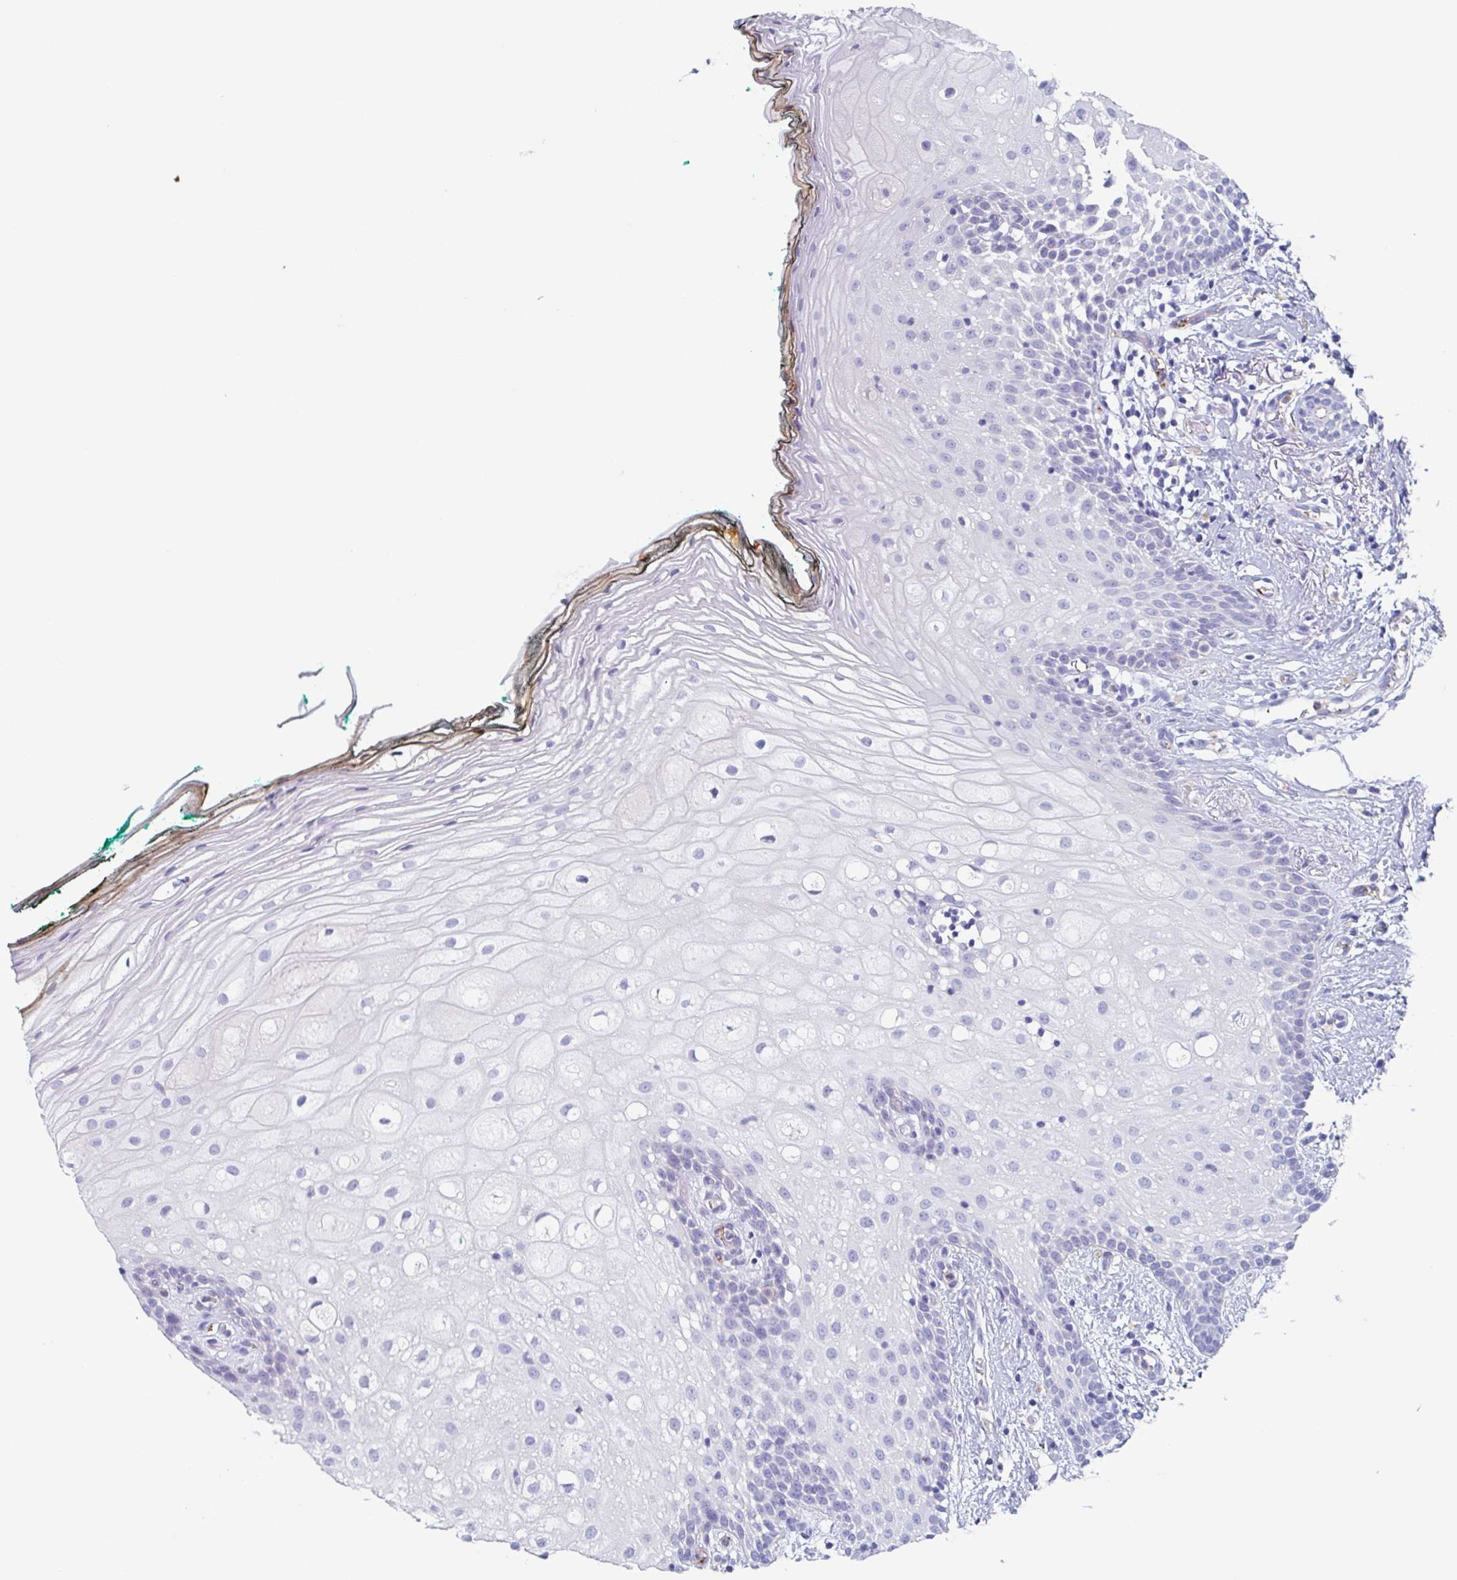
{"staining": {"intensity": "negative", "quantity": "none", "location": "none"}, "tissue": "oral mucosa", "cell_type": "Squamous epithelial cells", "image_type": "normal", "snomed": [{"axis": "morphology", "description": "Normal tissue, NOS"}, {"axis": "topography", "description": "Oral tissue"}], "caption": "The image displays no staining of squamous epithelial cells in unremarkable oral mucosa.", "gene": "LYRM2", "patient": {"sex": "female", "age": 83}}